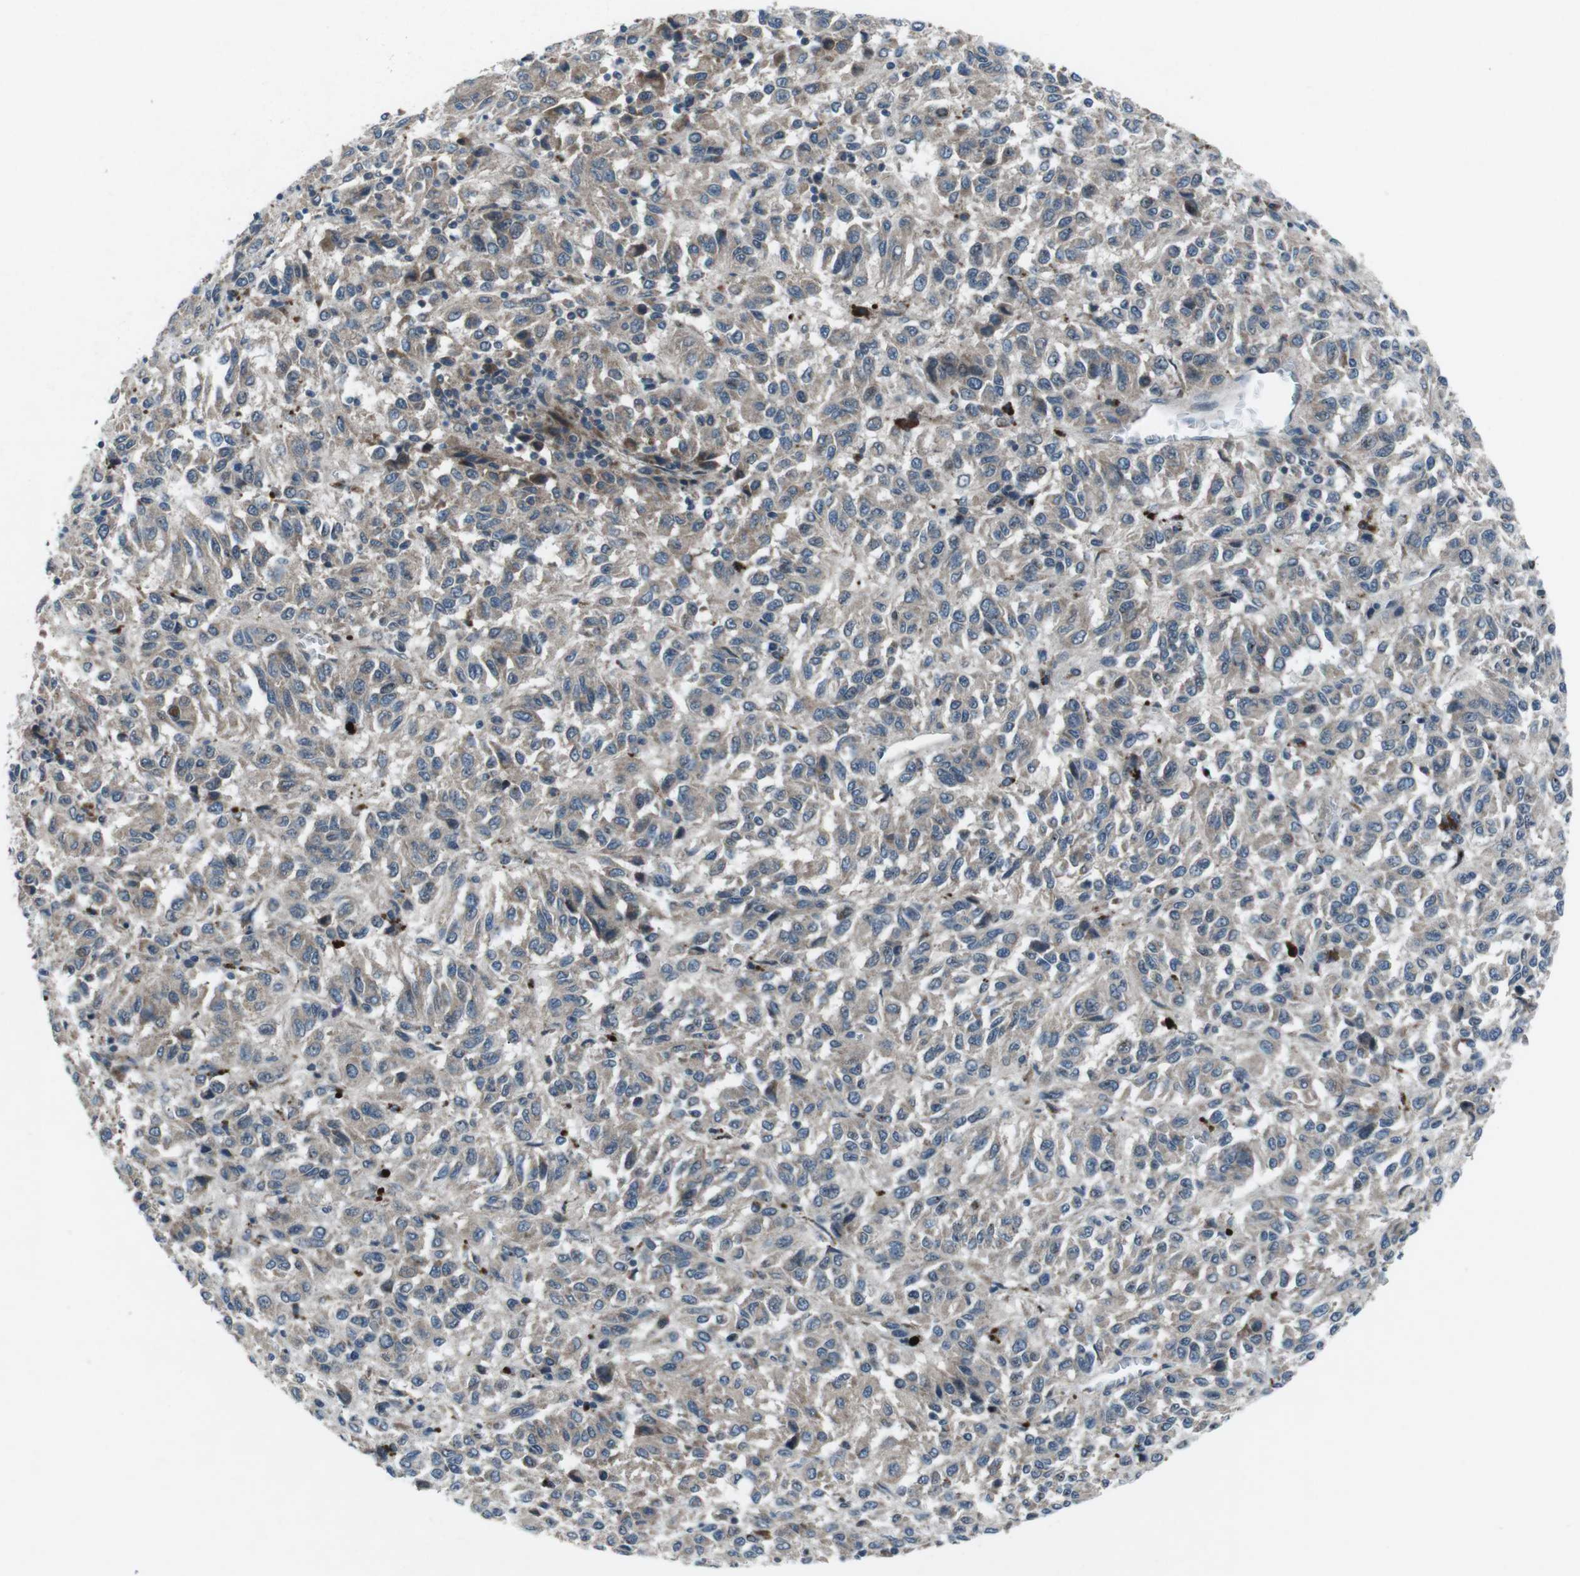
{"staining": {"intensity": "negative", "quantity": "none", "location": "none"}, "tissue": "melanoma", "cell_type": "Tumor cells", "image_type": "cancer", "snomed": [{"axis": "morphology", "description": "Malignant melanoma, Metastatic site"}, {"axis": "topography", "description": "Lung"}], "caption": "Tumor cells show no significant protein staining in malignant melanoma (metastatic site).", "gene": "CDK16", "patient": {"sex": "male", "age": 64}}